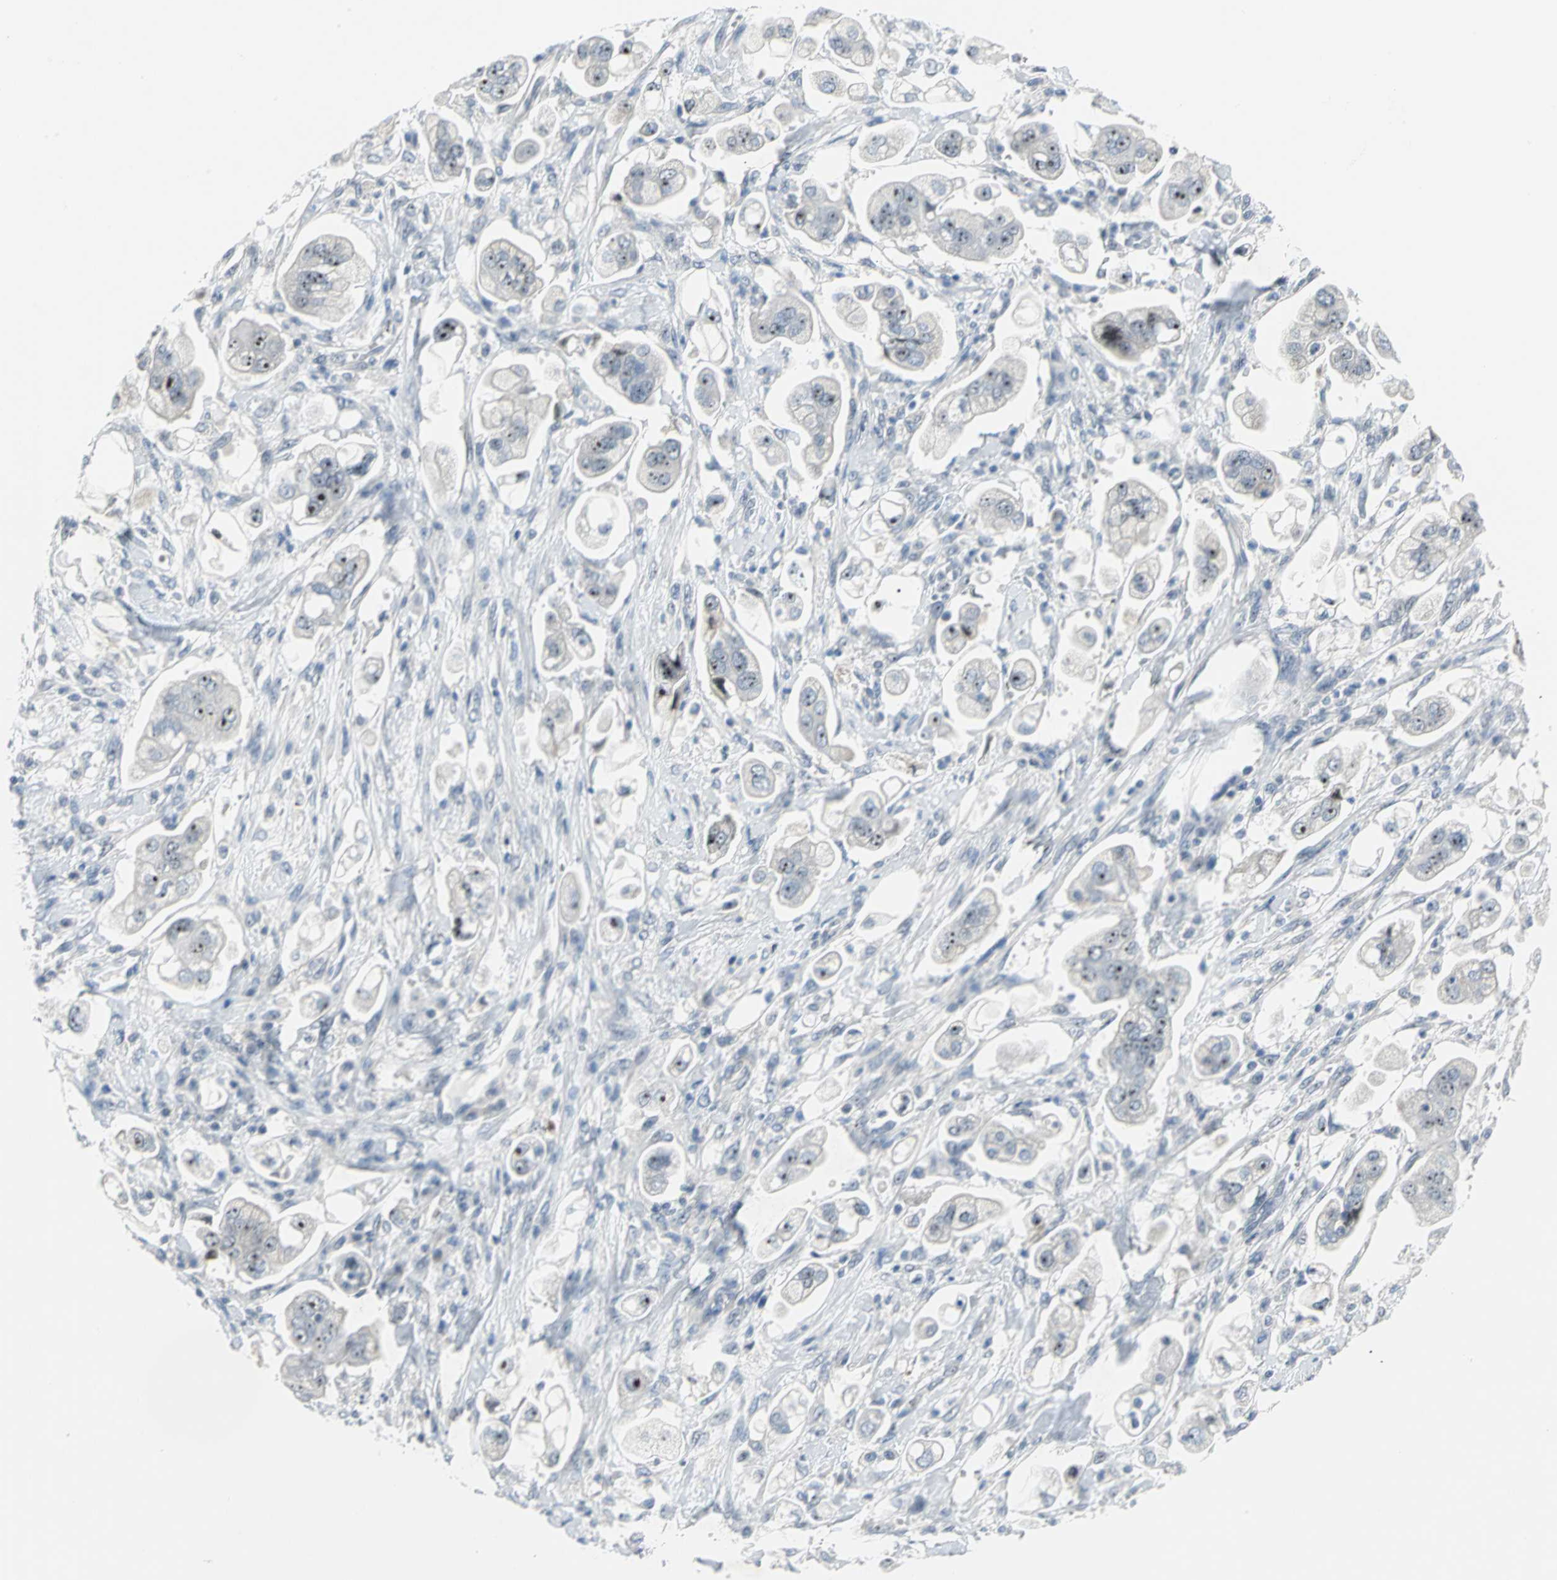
{"staining": {"intensity": "strong", "quantity": ">75%", "location": "nuclear"}, "tissue": "stomach cancer", "cell_type": "Tumor cells", "image_type": "cancer", "snomed": [{"axis": "morphology", "description": "Adenocarcinoma, NOS"}, {"axis": "topography", "description": "Stomach"}], "caption": "Protein staining exhibits strong nuclear expression in about >75% of tumor cells in stomach adenocarcinoma. (brown staining indicates protein expression, while blue staining denotes nuclei).", "gene": "MYBBP1A", "patient": {"sex": "male", "age": 62}}